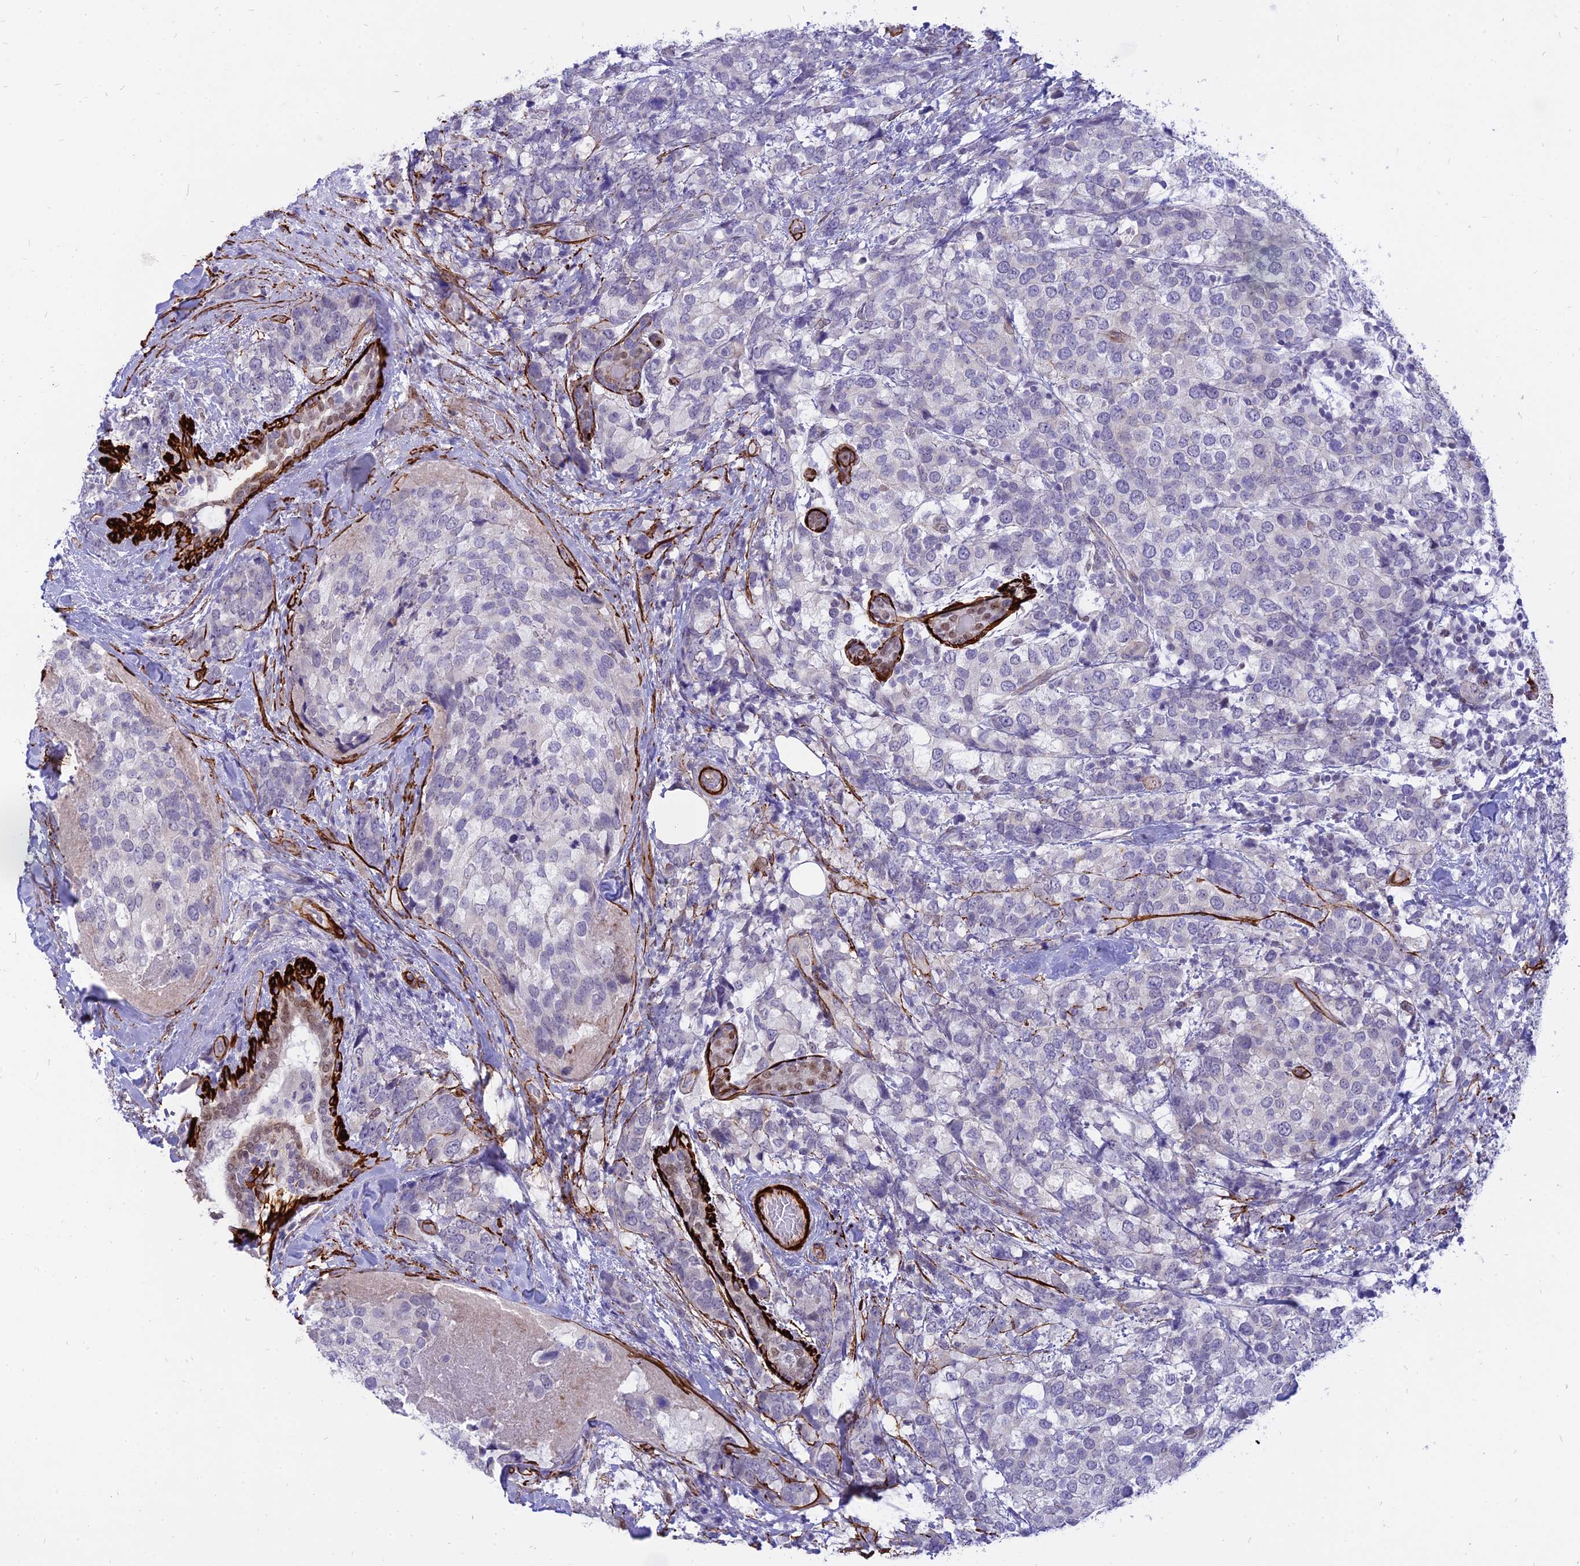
{"staining": {"intensity": "negative", "quantity": "none", "location": "none"}, "tissue": "breast cancer", "cell_type": "Tumor cells", "image_type": "cancer", "snomed": [{"axis": "morphology", "description": "Lobular carcinoma"}, {"axis": "topography", "description": "Breast"}], "caption": "This is an immunohistochemistry (IHC) histopathology image of breast cancer (lobular carcinoma). There is no staining in tumor cells.", "gene": "CENPV", "patient": {"sex": "female", "age": 59}}